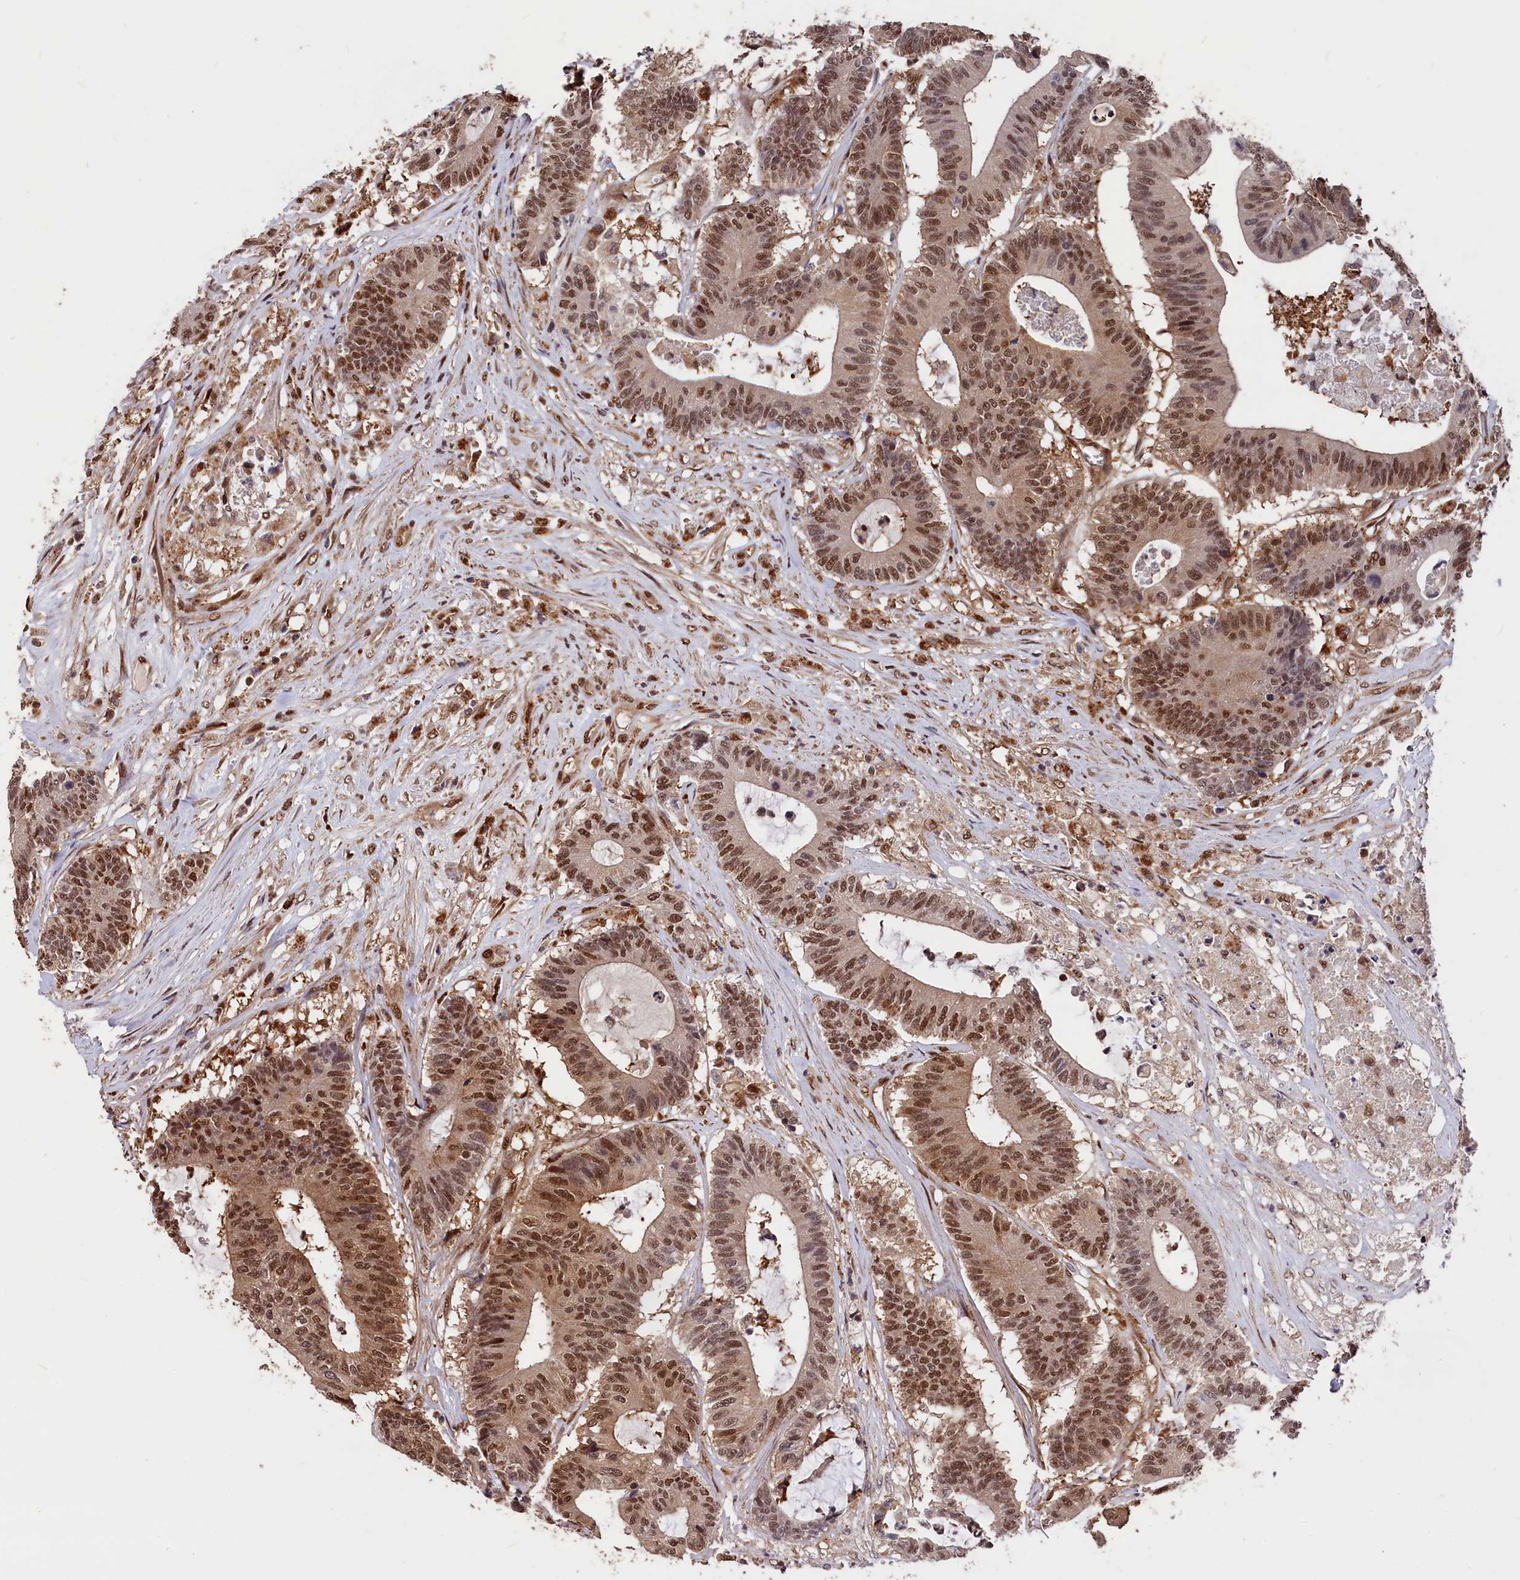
{"staining": {"intensity": "moderate", "quantity": ">75%", "location": "nuclear"}, "tissue": "colorectal cancer", "cell_type": "Tumor cells", "image_type": "cancer", "snomed": [{"axis": "morphology", "description": "Adenocarcinoma, NOS"}, {"axis": "topography", "description": "Colon"}], "caption": "The image exhibits staining of colorectal cancer, revealing moderate nuclear protein staining (brown color) within tumor cells.", "gene": "ADRM1", "patient": {"sex": "female", "age": 84}}